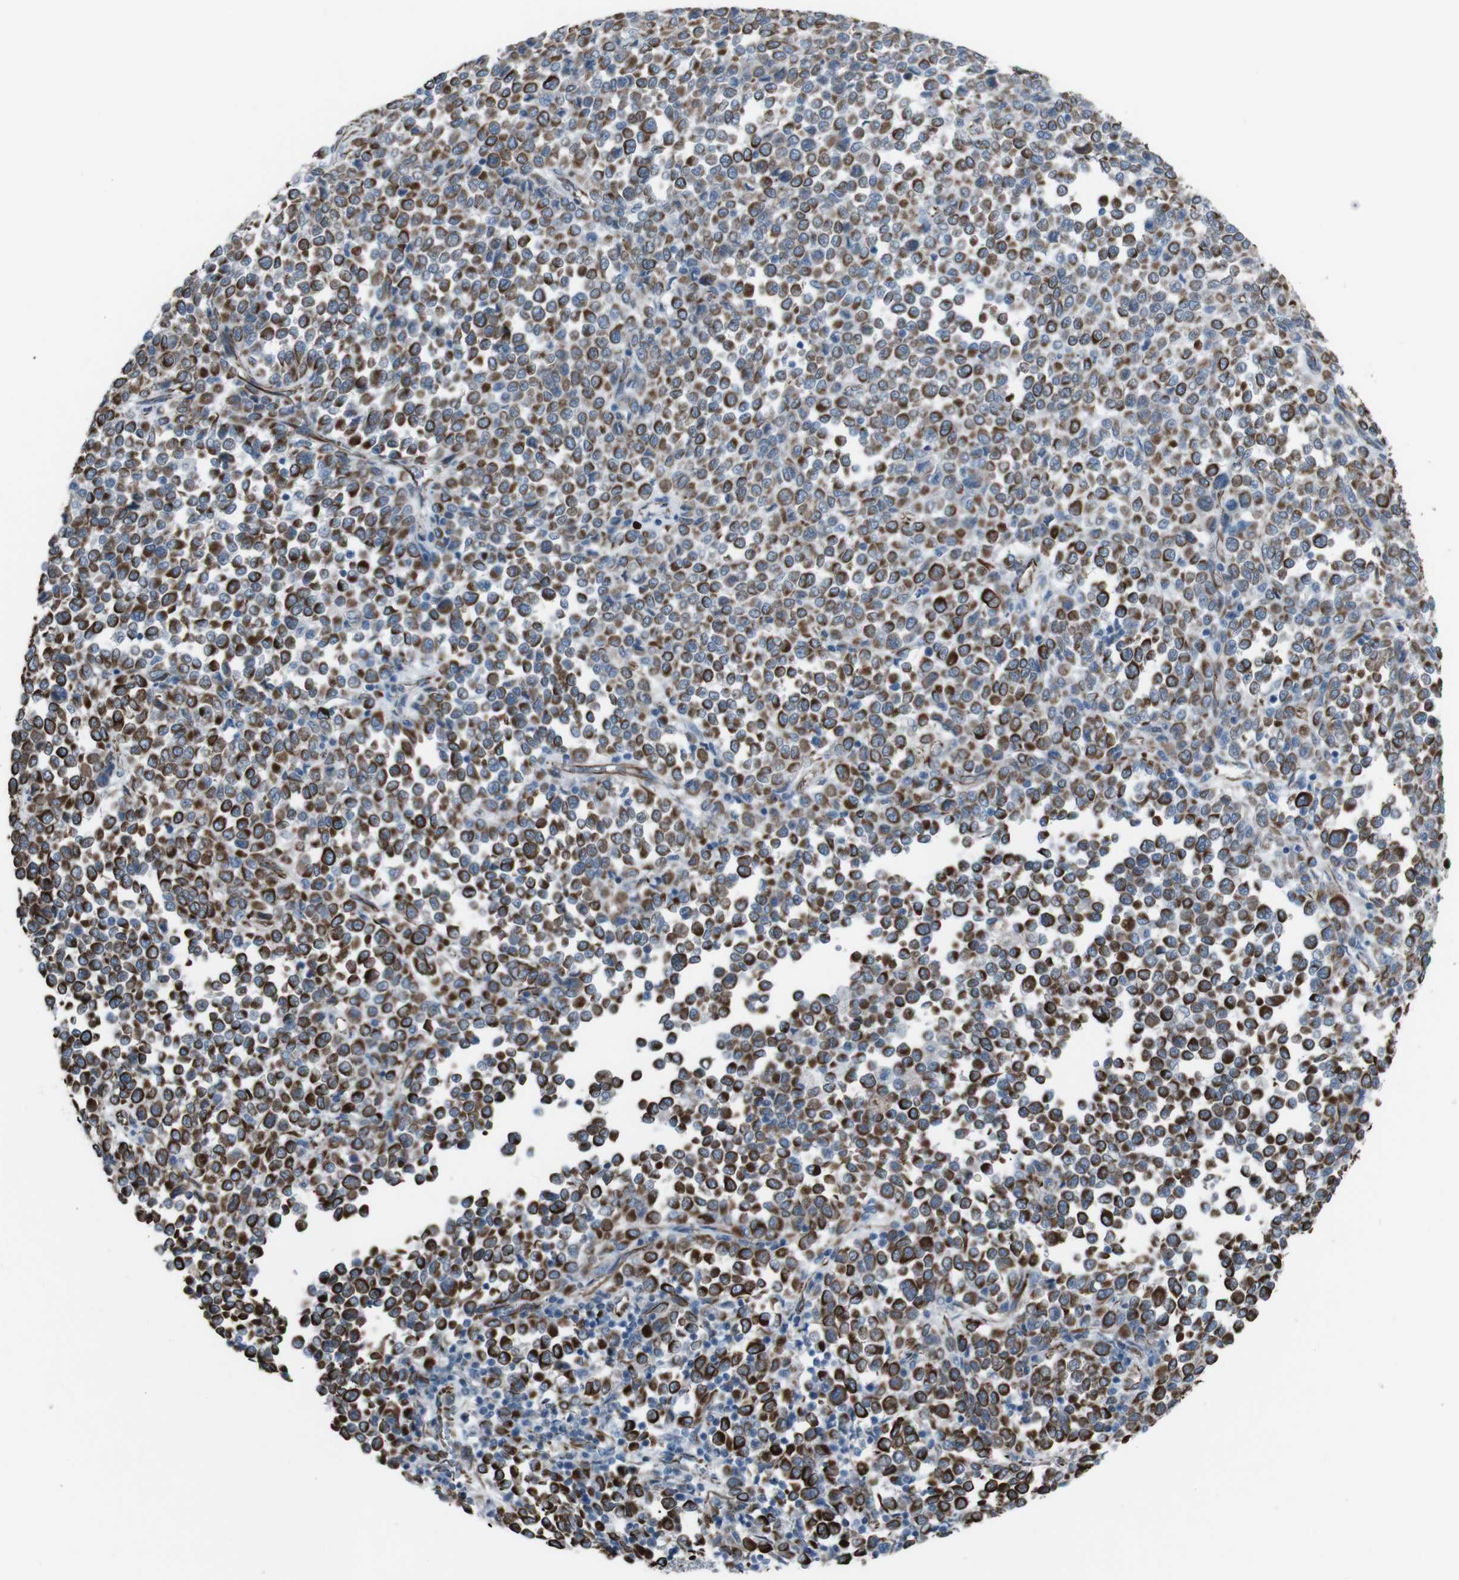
{"staining": {"intensity": "strong", "quantity": "25%-75%", "location": "cytoplasmic/membranous"}, "tissue": "melanoma", "cell_type": "Tumor cells", "image_type": "cancer", "snomed": [{"axis": "morphology", "description": "Malignant melanoma, Metastatic site"}, {"axis": "topography", "description": "Pancreas"}], "caption": "Protein expression analysis of melanoma shows strong cytoplasmic/membranous positivity in approximately 25%-75% of tumor cells. The protein is stained brown, and the nuclei are stained in blue (DAB IHC with brightfield microscopy, high magnification).", "gene": "ZDHHC6", "patient": {"sex": "female", "age": 30}}